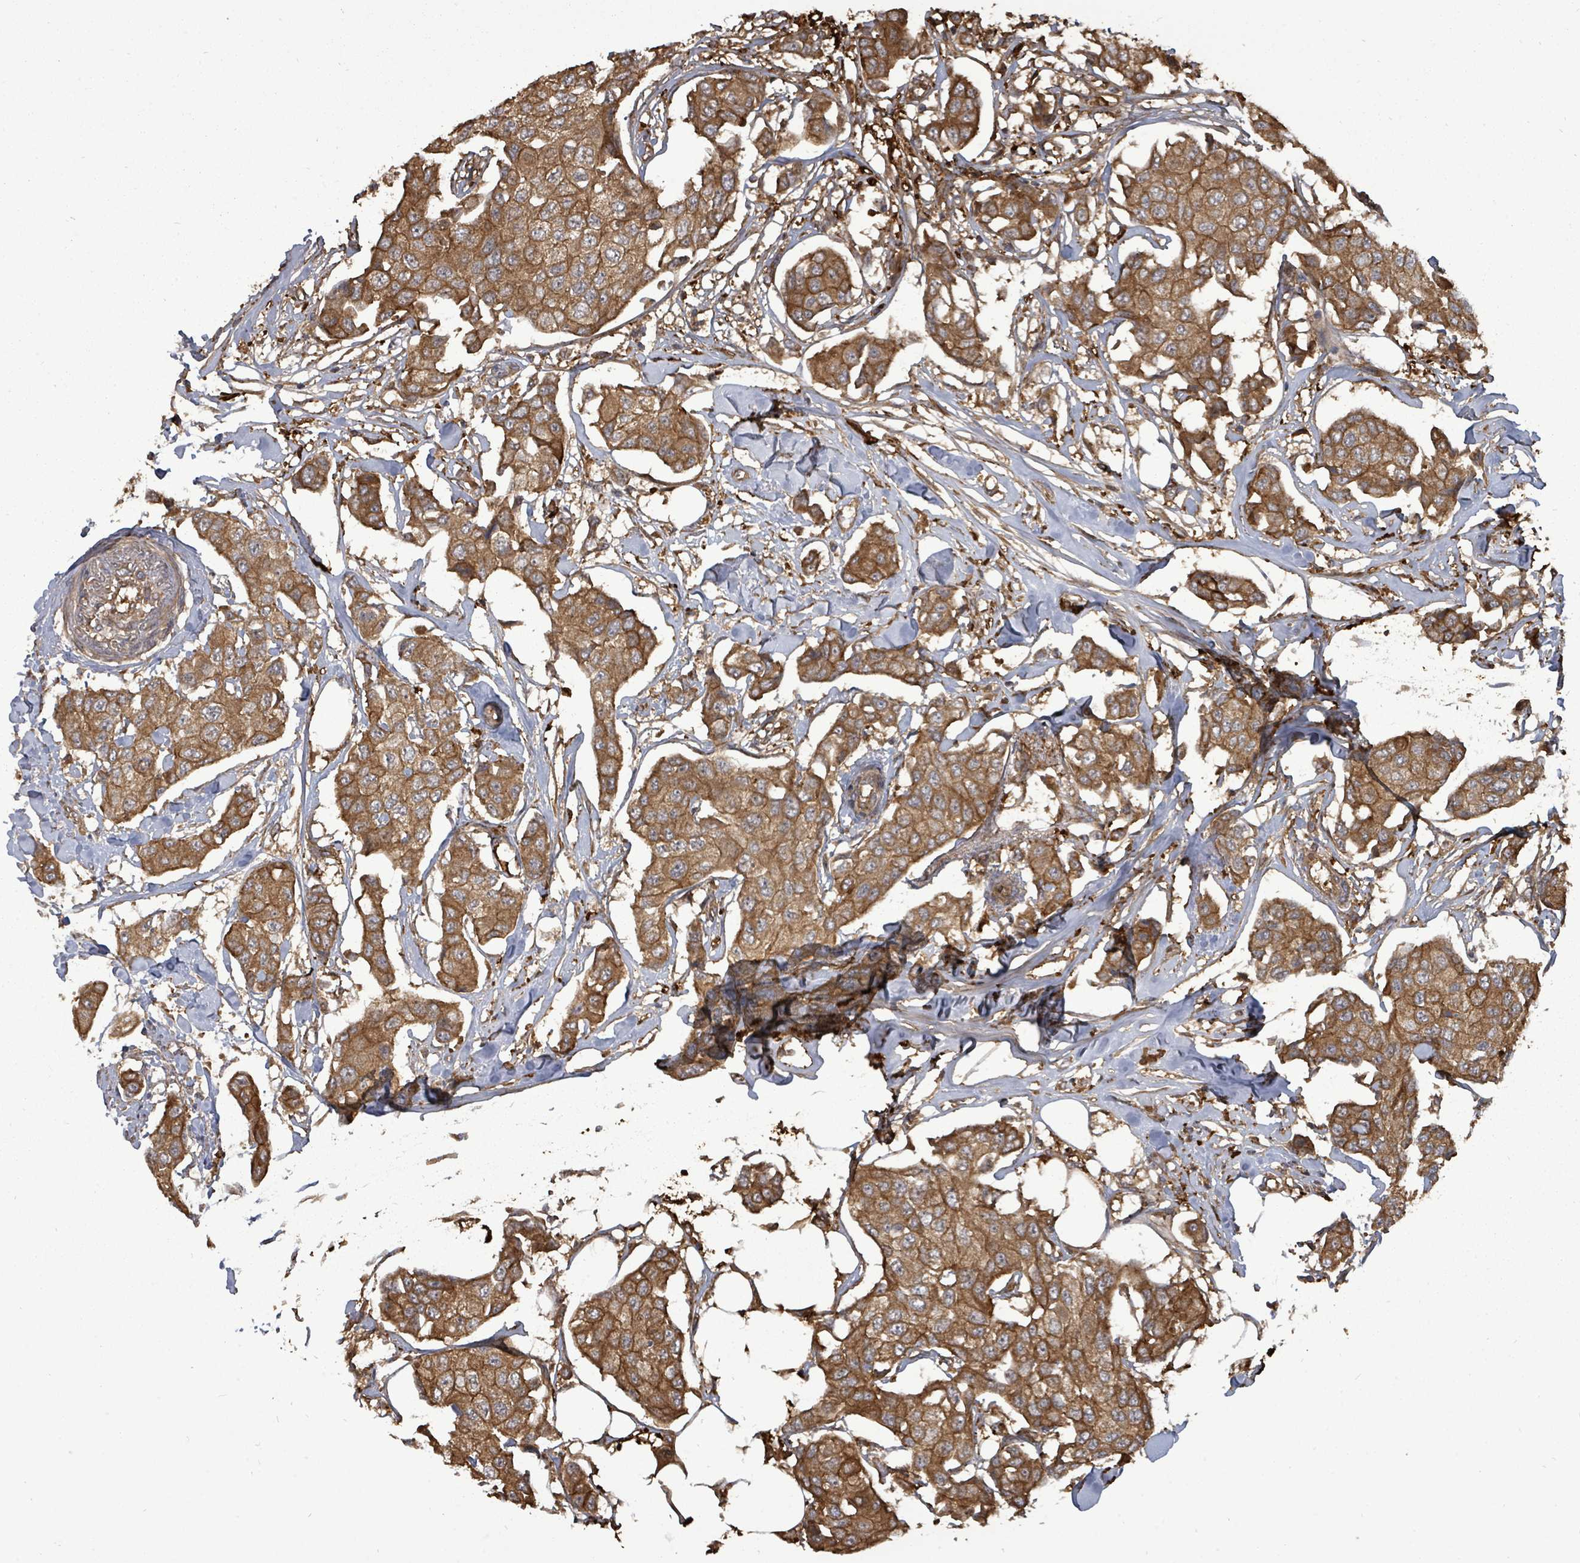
{"staining": {"intensity": "moderate", "quantity": ">75%", "location": "cytoplasmic/membranous"}, "tissue": "breast cancer", "cell_type": "Tumor cells", "image_type": "cancer", "snomed": [{"axis": "morphology", "description": "Duct carcinoma"}, {"axis": "topography", "description": "Breast"}, {"axis": "topography", "description": "Lymph node"}], "caption": "Immunohistochemistry of breast cancer shows medium levels of moderate cytoplasmic/membranous staining in about >75% of tumor cells.", "gene": "EIF3C", "patient": {"sex": "female", "age": 80}}